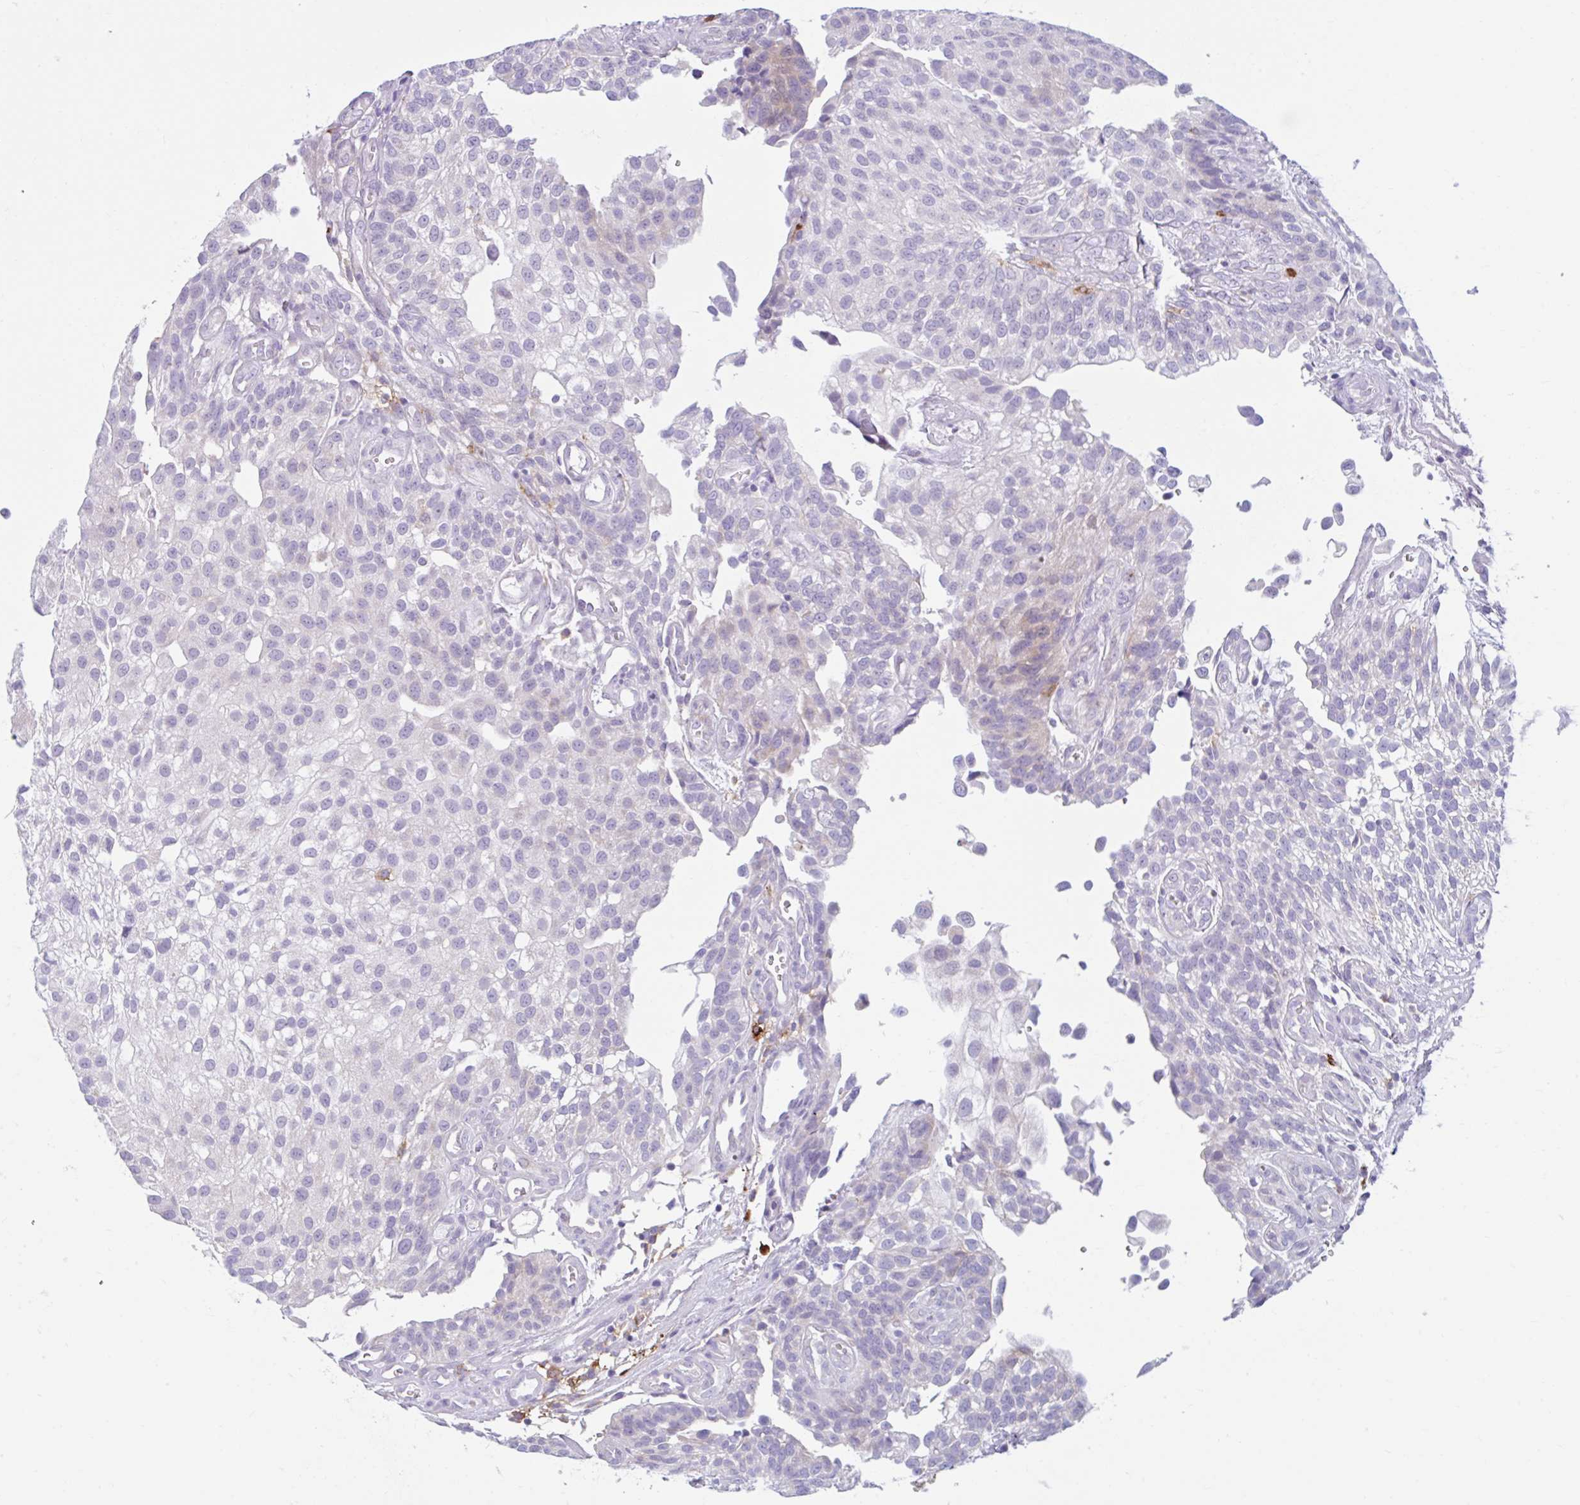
{"staining": {"intensity": "negative", "quantity": "none", "location": "none"}, "tissue": "urothelial cancer", "cell_type": "Tumor cells", "image_type": "cancer", "snomed": [{"axis": "morphology", "description": "Urothelial carcinoma, NOS"}, {"axis": "topography", "description": "Urinary bladder"}], "caption": "Tumor cells show no significant staining in urothelial cancer. (Stains: DAB (3,3'-diaminobenzidine) immunohistochemistry with hematoxylin counter stain, Microscopy: brightfield microscopy at high magnification).", "gene": "CEP120", "patient": {"sex": "male", "age": 87}}